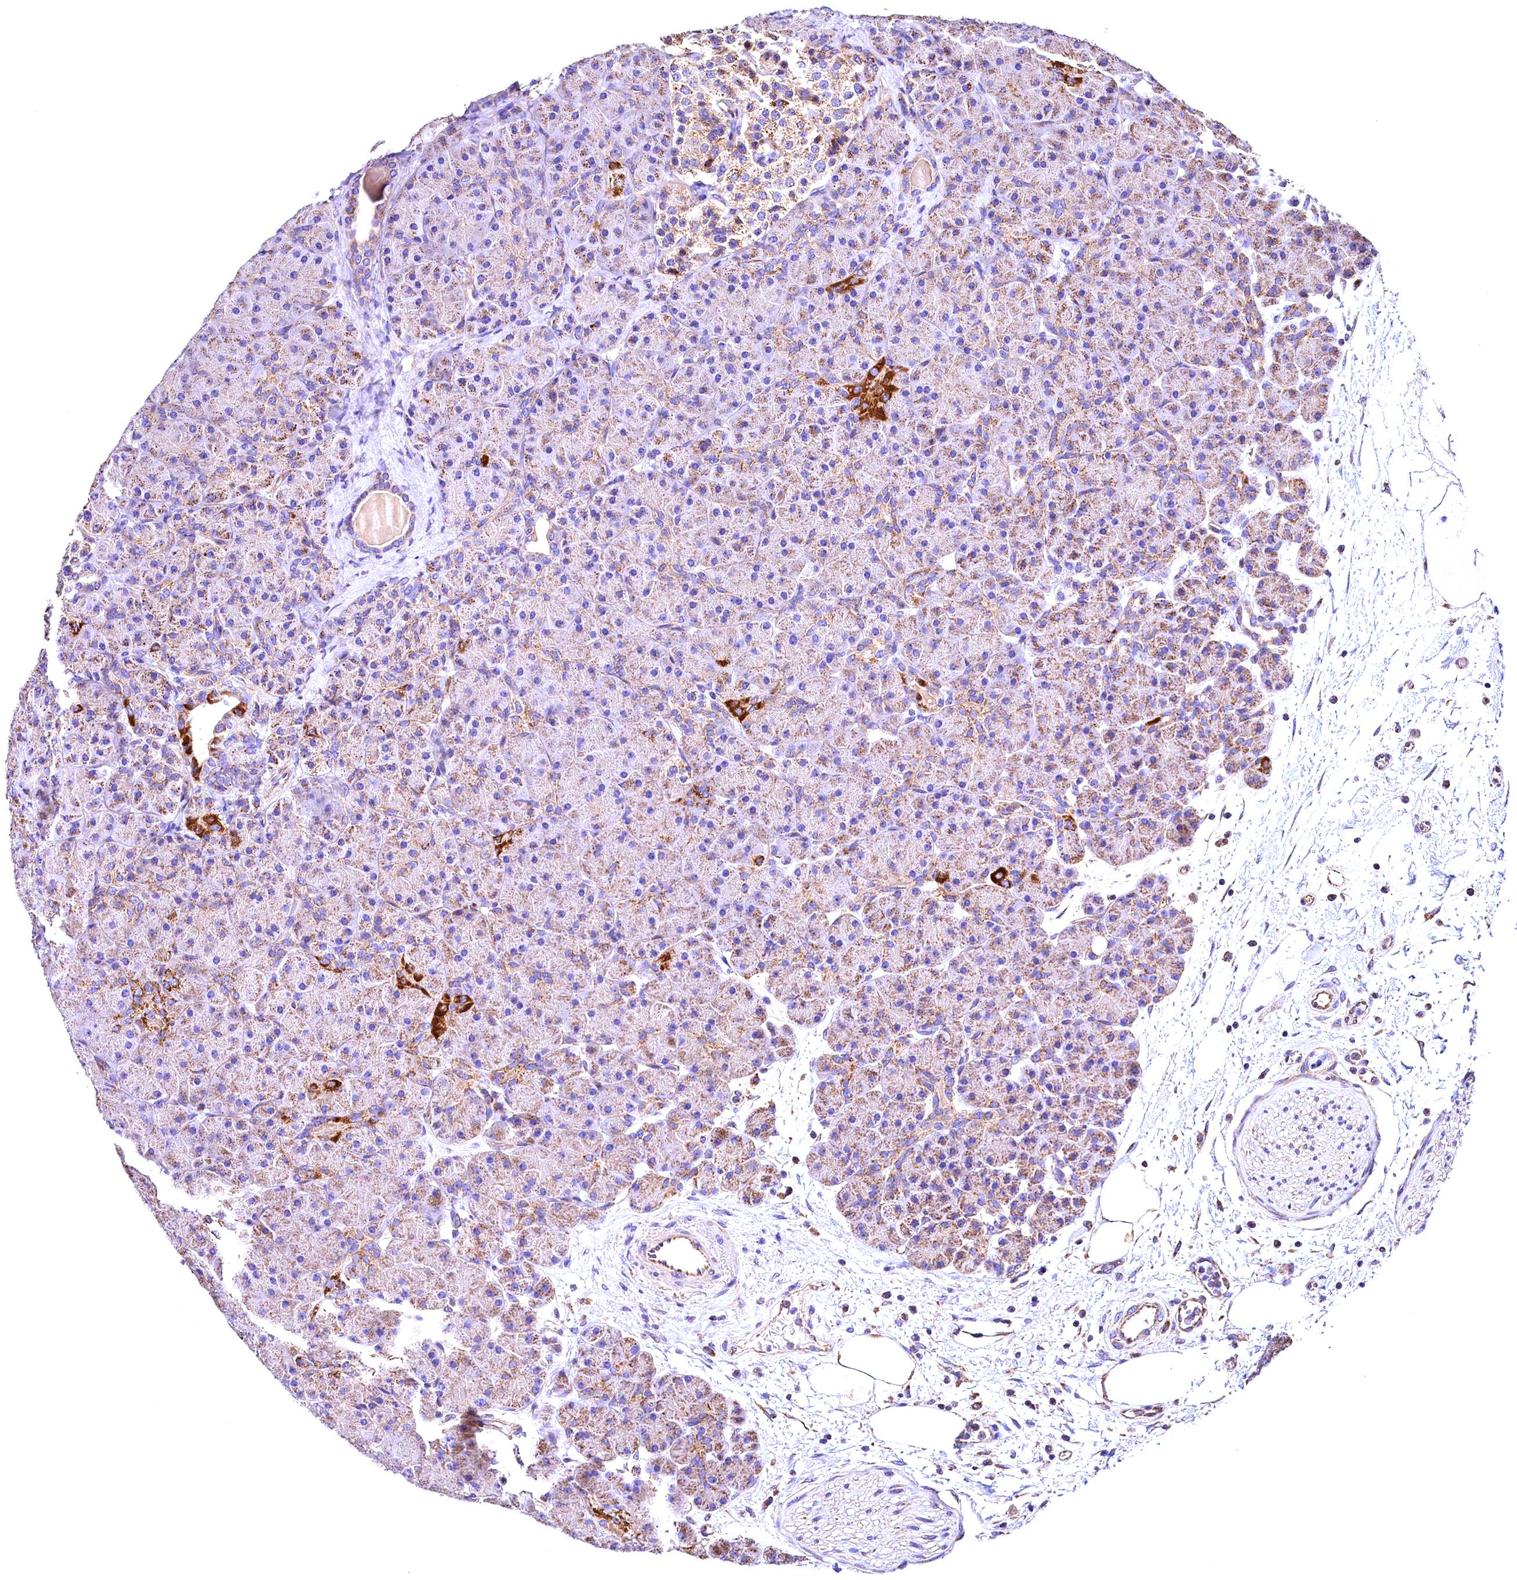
{"staining": {"intensity": "strong", "quantity": "<25%", "location": "cytoplasmic/membranous"}, "tissue": "pancreas", "cell_type": "Exocrine glandular cells", "image_type": "normal", "snomed": [{"axis": "morphology", "description": "Normal tissue, NOS"}, {"axis": "topography", "description": "Pancreas"}], "caption": "Strong cytoplasmic/membranous staining is identified in approximately <25% of exocrine glandular cells in unremarkable pancreas.", "gene": "ACAA2", "patient": {"sex": "male", "age": 66}}